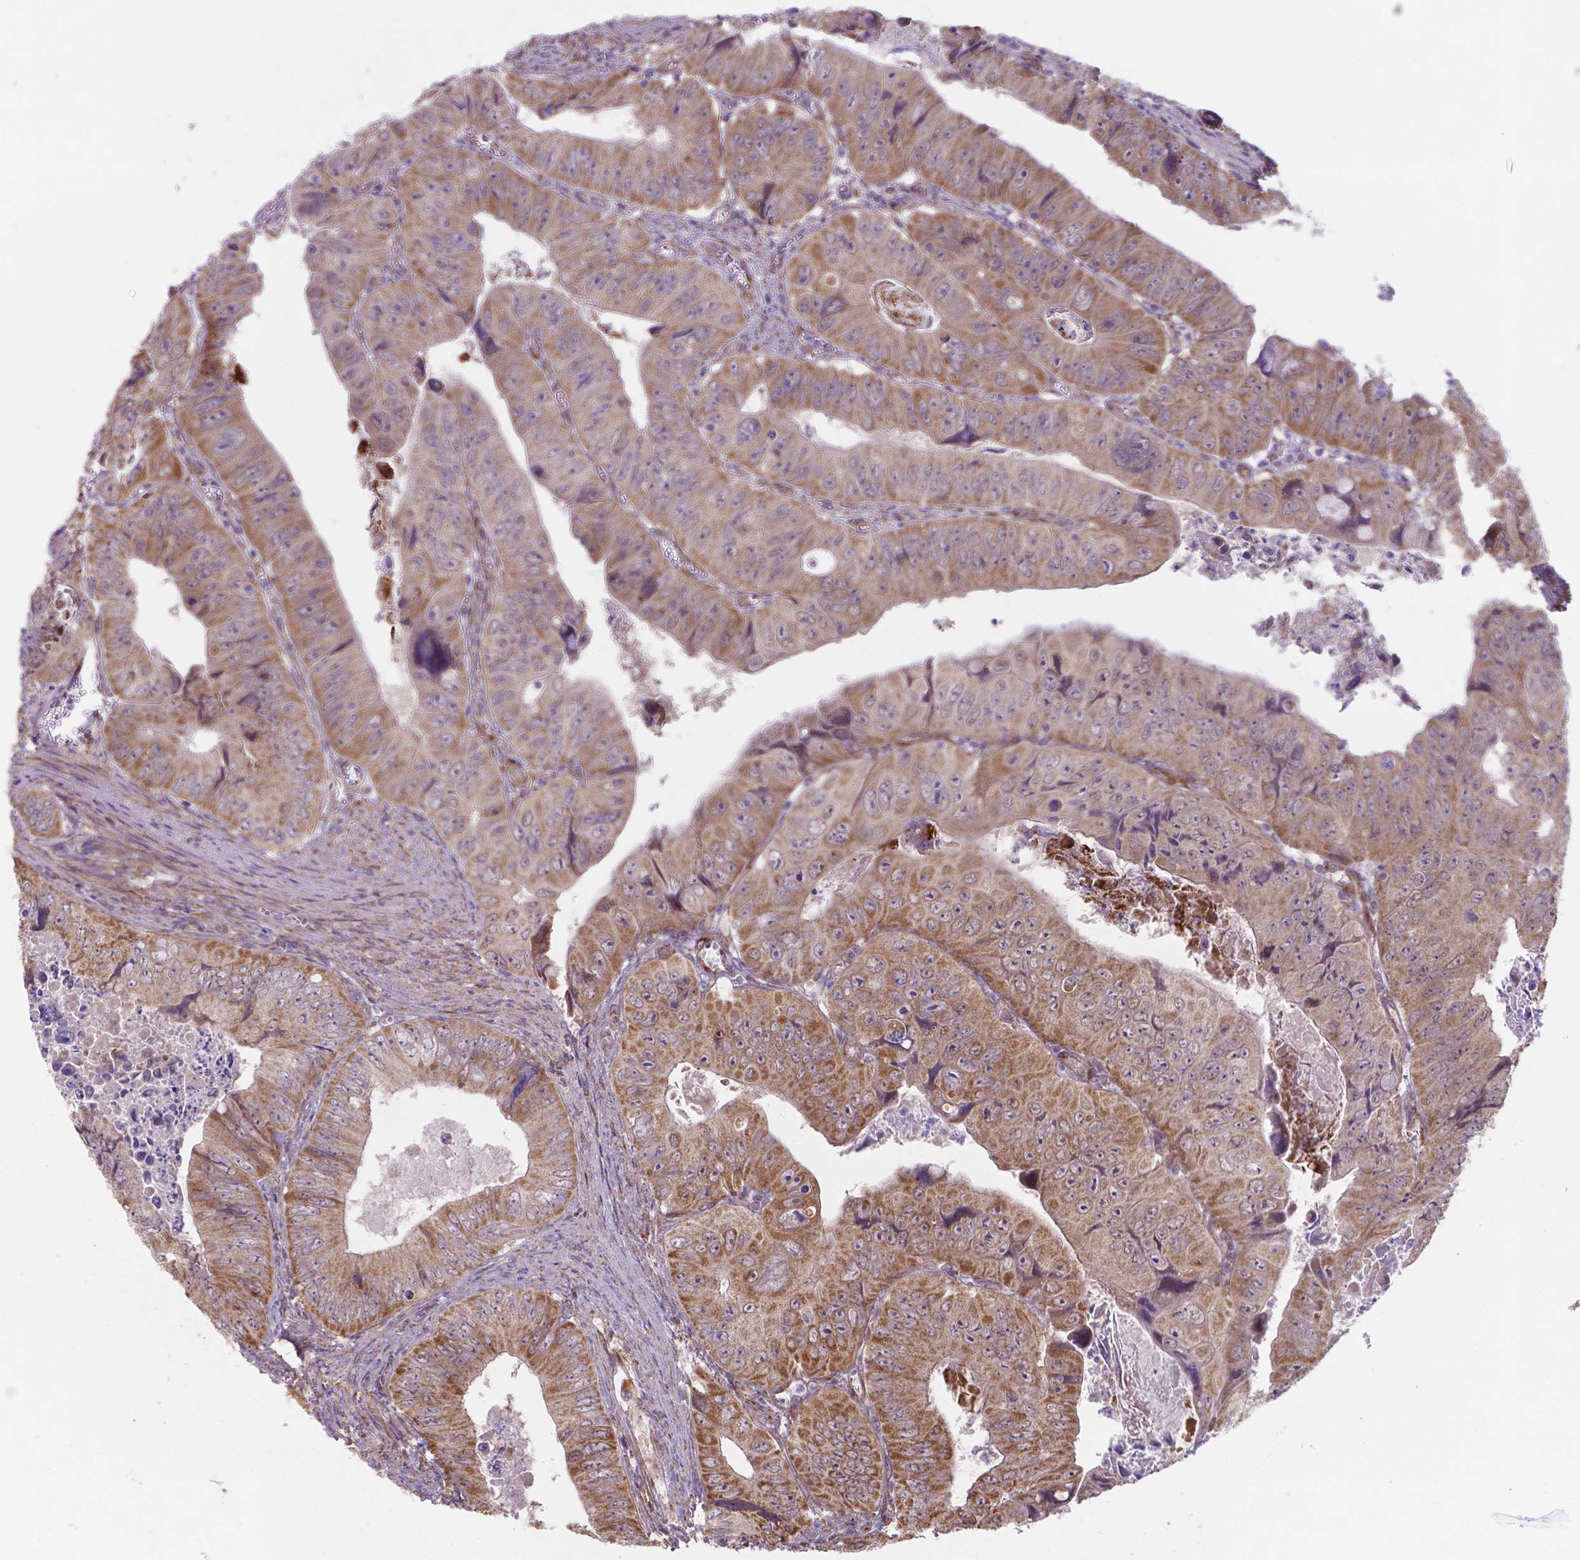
{"staining": {"intensity": "moderate", "quantity": ">75%", "location": "cytoplasmic/membranous"}, "tissue": "colorectal cancer", "cell_type": "Tumor cells", "image_type": "cancer", "snomed": [{"axis": "morphology", "description": "Adenocarcinoma, NOS"}, {"axis": "topography", "description": "Colon"}], "caption": "A micrograph of human colorectal cancer (adenocarcinoma) stained for a protein displays moderate cytoplasmic/membranous brown staining in tumor cells.", "gene": "FAM114A1", "patient": {"sex": "female", "age": 84}}